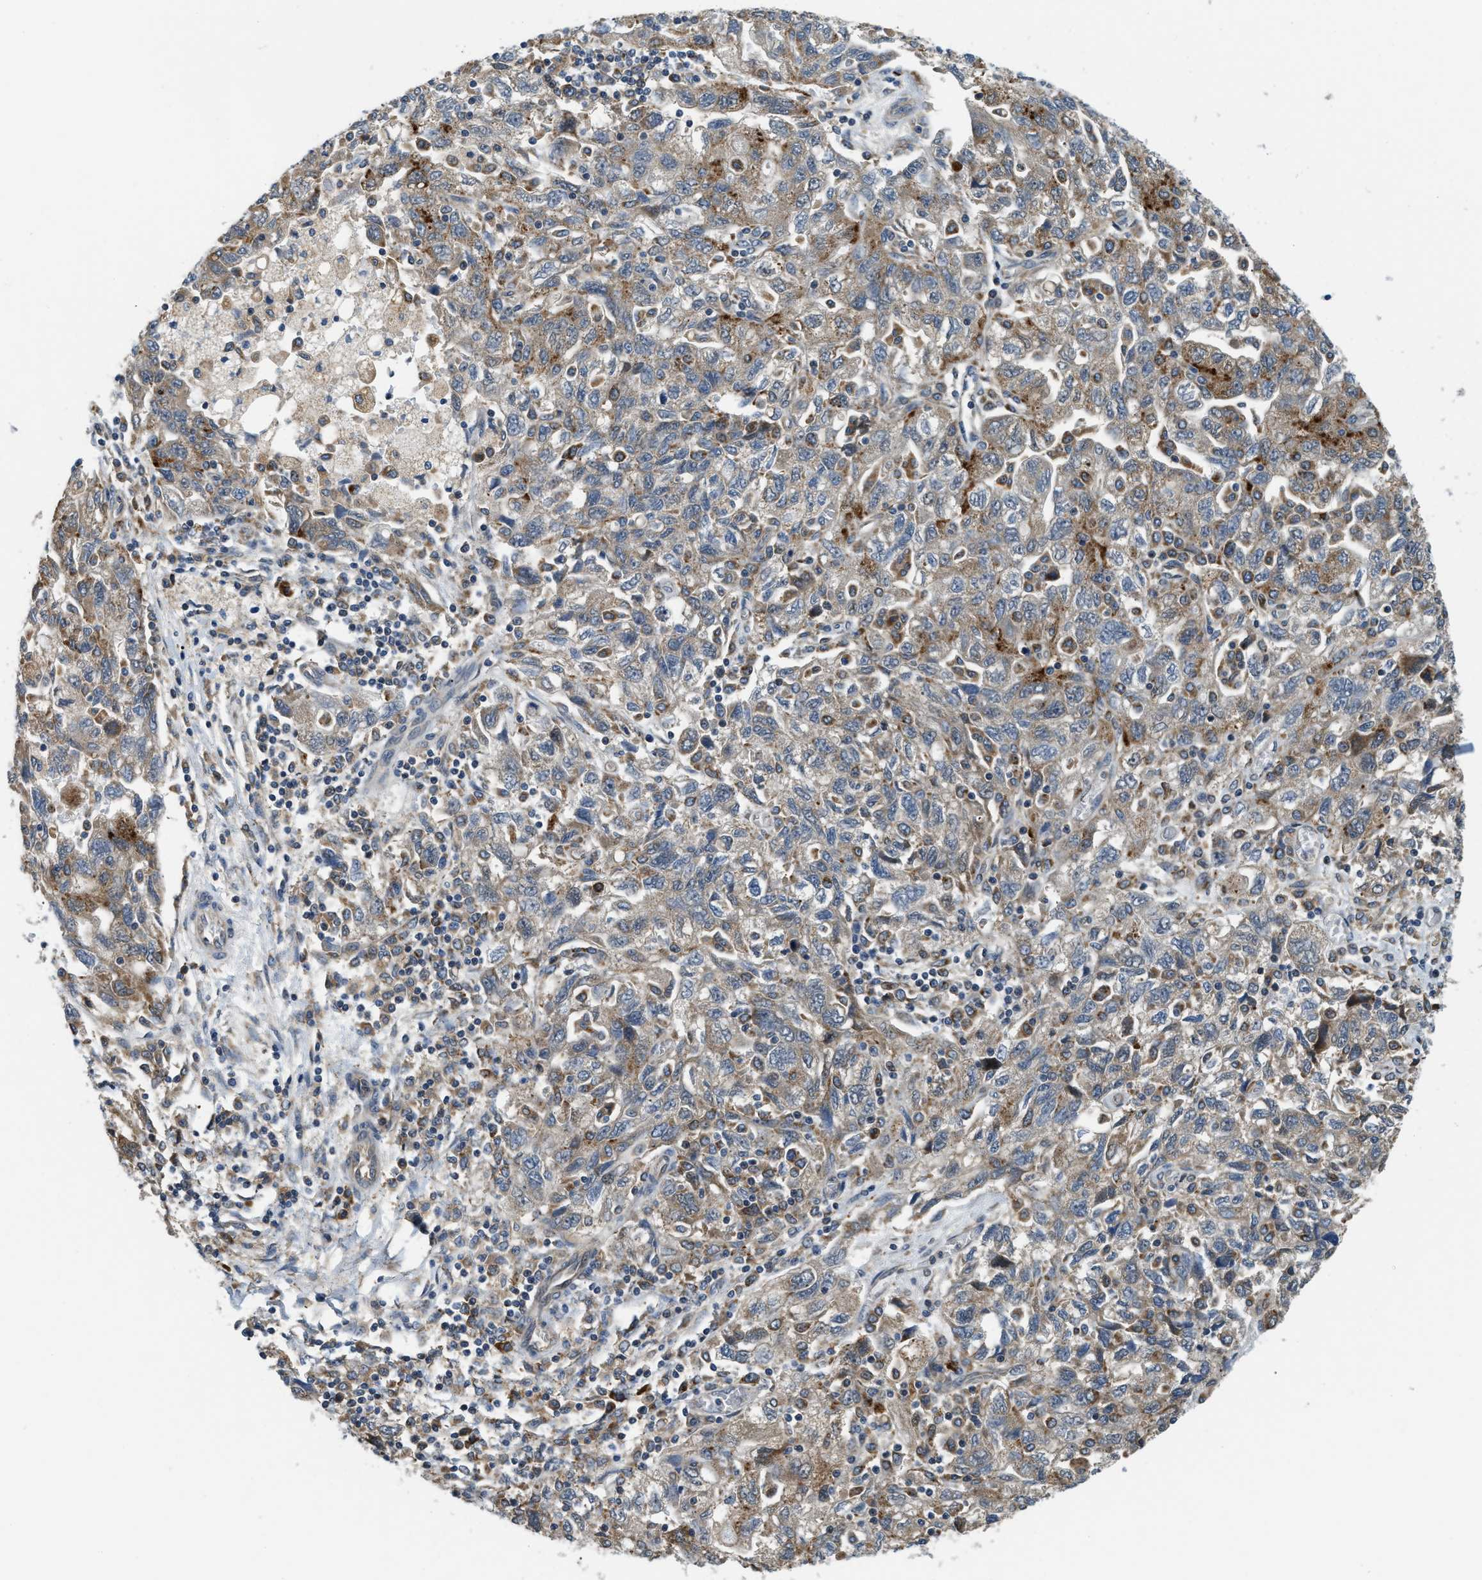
{"staining": {"intensity": "moderate", "quantity": ">75%", "location": "cytoplasmic/membranous"}, "tissue": "ovarian cancer", "cell_type": "Tumor cells", "image_type": "cancer", "snomed": [{"axis": "morphology", "description": "Carcinoma, NOS"}, {"axis": "morphology", "description": "Cystadenocarcinoma, serous, NOS"}, {"axis": "topography", "description": "Ovary"}], "caption": "A brown stain highlights moderate cytoplasmic/membranous expression of a protein in human ovarian carcinoma tumor cells.", "gene": "STARD3NL", "patient": {"sex": "female", "age": 69}}